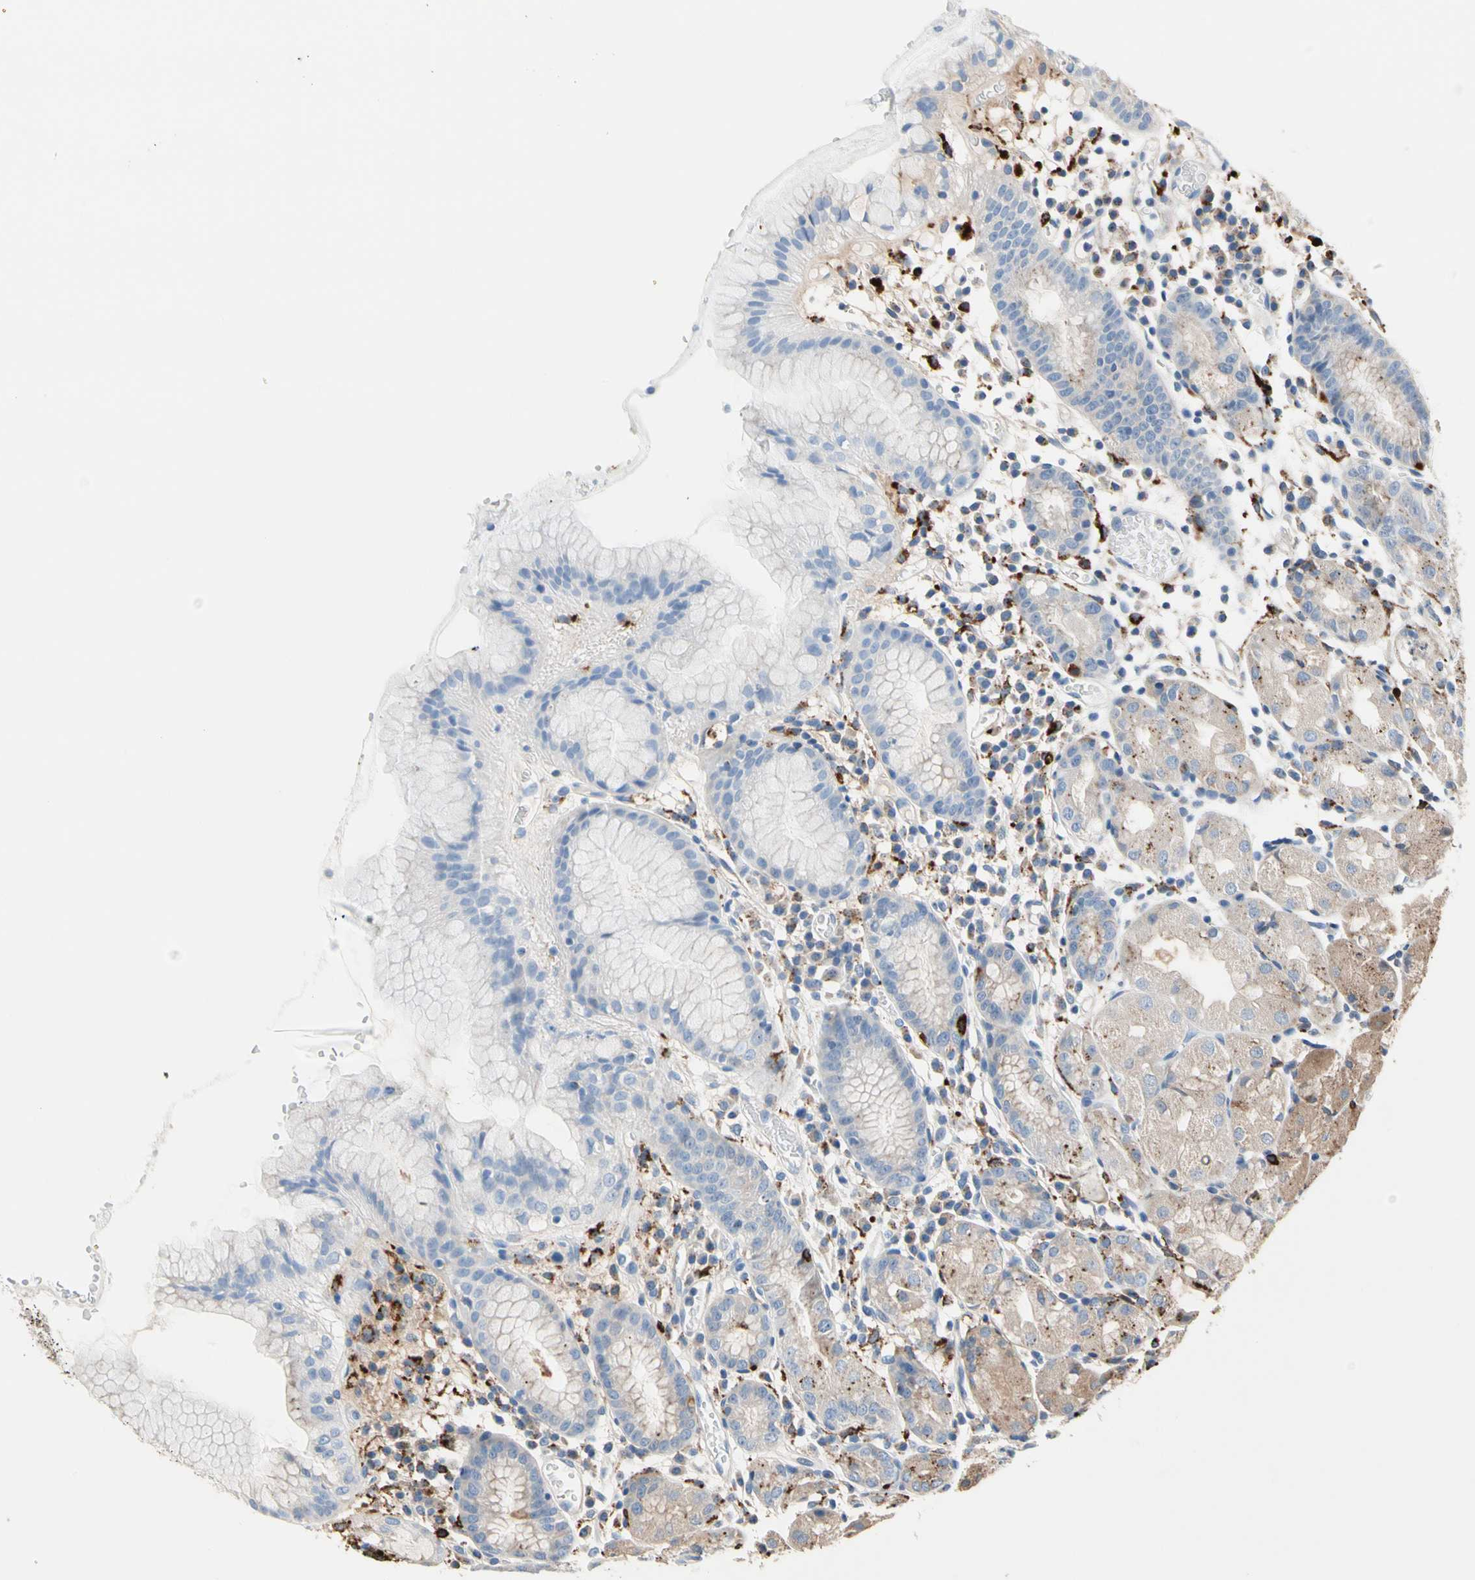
{"staining": {"intensity": "weak", "quantity": "<25%", "location": "cytoplasmic/membranous"}, "tissue": "stomach", "cell_type": "Glandular cells", "image_type": "normal", "snomed": [{"axis": "morphology", "description": "Normal tissue, NOS"}, {"axis": "topography", "description": "Stomach"}, {"axis": "topography", "description": "Stomach, lower"}], "caption": "Human stomach stained for a protein using immunohistochemistry (IHC) shows no expression in glandular cells.", "gene": "GM2A", "patient": {"sex": "female", "age": 75}}